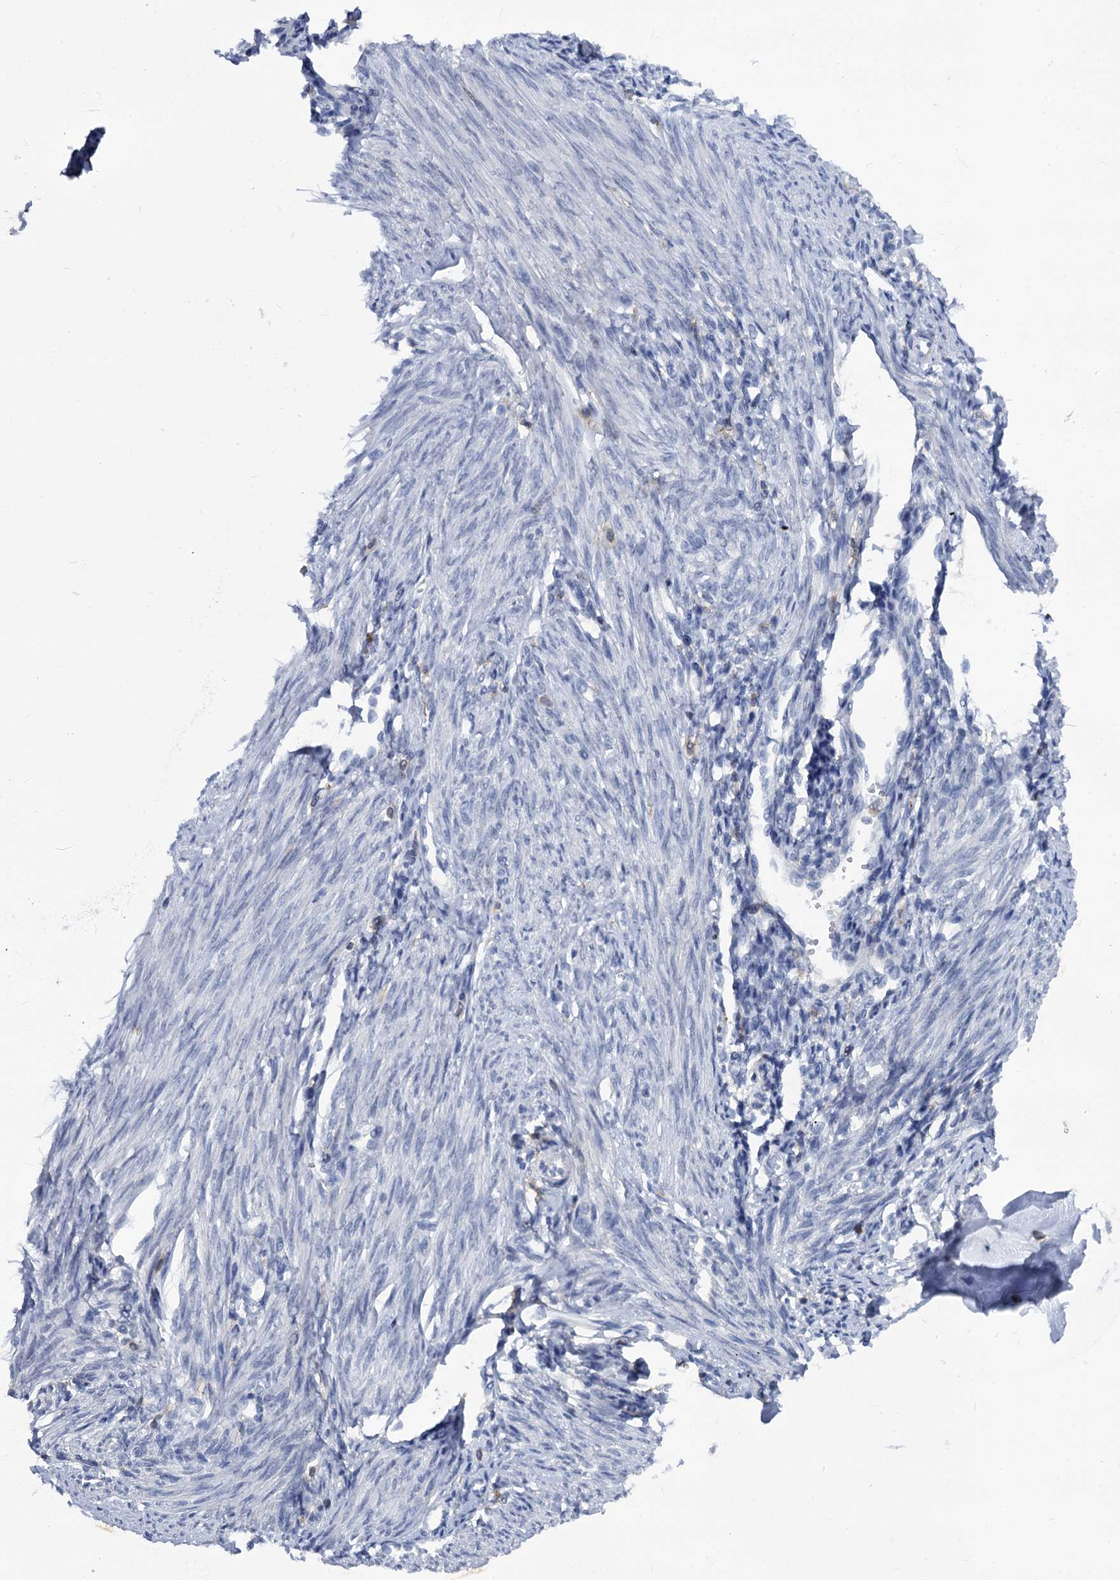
{"staining": {"intensity": "negative", "quantity": "none", "location": "none"}, "tissue": "endometrium", "cell_type": "Cells in endometrial stroma", "image_type": "normal", "snomed": [{"axis": "morphology", "description": "Normal tissue, NOS"}, {"axis": "topography", "description": "Uterus"}, {"axis": "topography", "description": "Endometrium"}], "caption": "Immunohistochemical staining of normal human endometrium reveals no significant expression in cells in endometrial stroma.", "gene": "RHOG", "patient": {"sex": "female", "age": 48}}